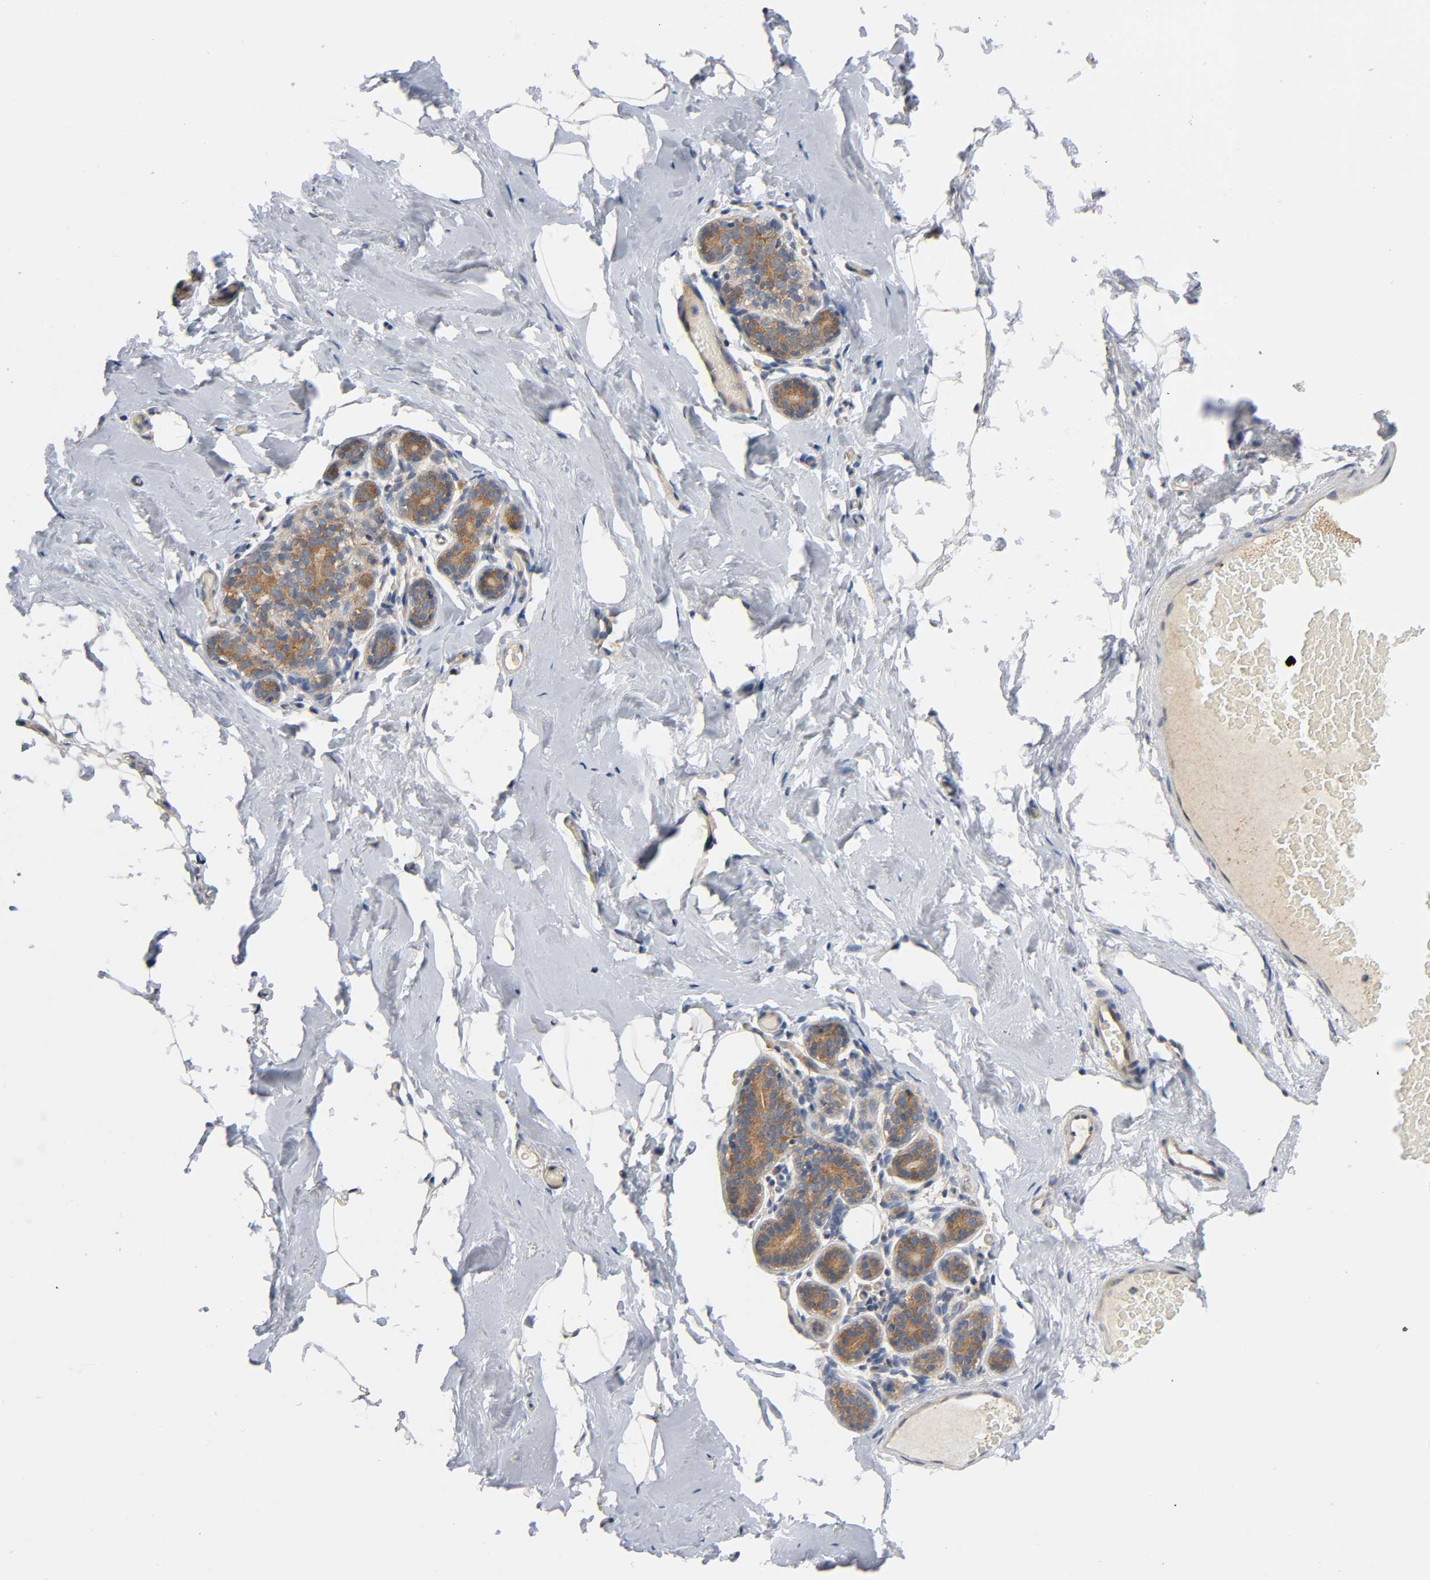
{"staining": {"intensity": "weak", "quantity": "<25%", "location": "cytoplasmic/membranous"}, "tissue": "breast", "cell_type": "Adipocytes", "image_type": "normal", "snomed": [{"axis": "morphology", "description": "Normal tissue, NOS"}, {"axis": "topography", "description": "Breast"}, {"axis": "topography", "description": "Soft tissue"}], "caption": "Micrograph shows no significant protein positivity in adipocytes of normal breast.", "gene": "HDAC6", "patient": {"sex": "female", "age": 75}}